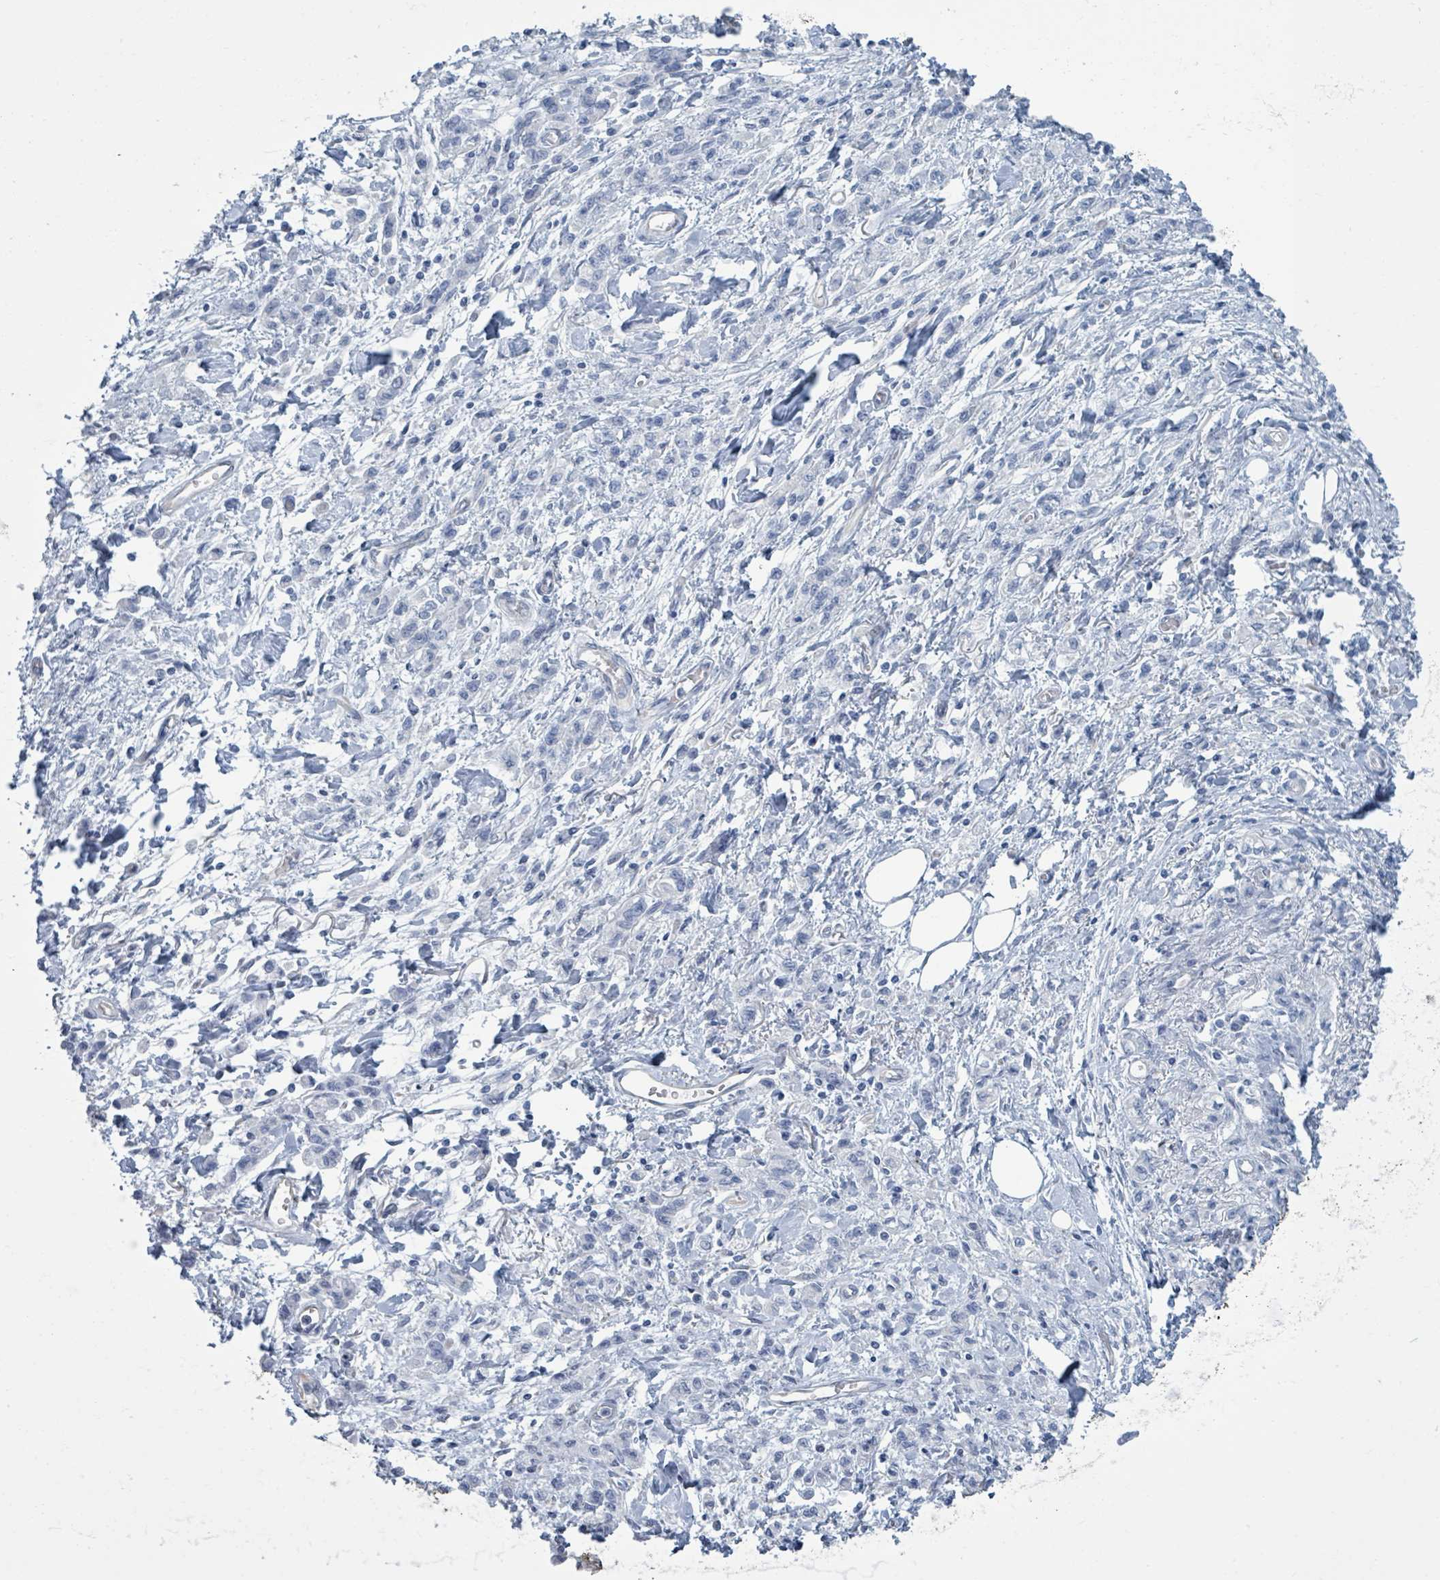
{"staining": {"intensity": "negative", "quantity": "none", "location": "none"}, "tissue": "stomach cancer", "cell_type": "Tumor cells", "image_type": "cancer", "snomed": [{"axis": "morphology", "description": "Adenocarcinoma, NOS"}, {"axis": "topography", "description": "Stomach"}], "caption": "Immunohistochemistry (IHC) of stomach cancer demonstrates no positivity in tumor cells. Nuclei are stained in blue.", "gene": "CT45A5", "patient": {"sex": "male", "age": 77}}